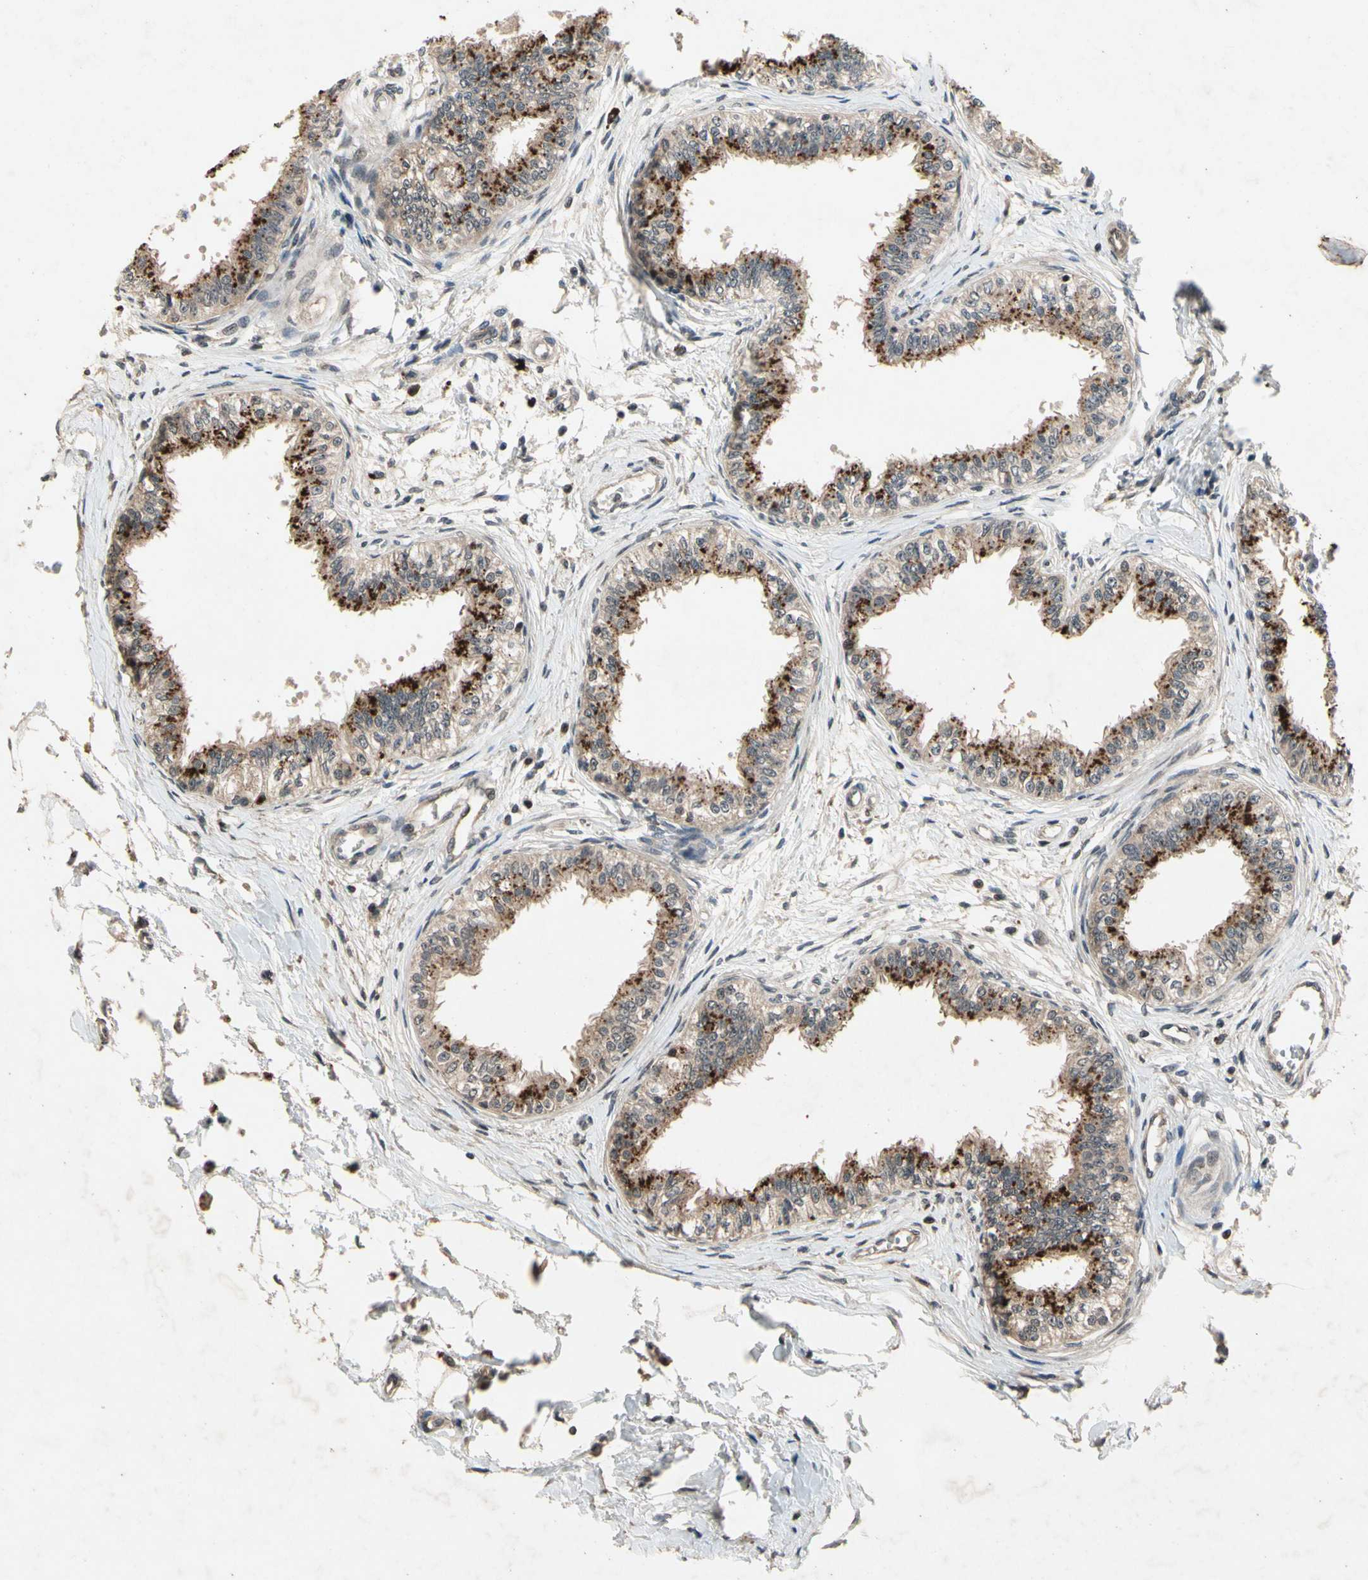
{"staining": {"intensity": "strong", "quantity": ">75%", "location": "cytoplasmic/membranous"}, "tissue": "epididymis", "cell_type": "Glandular cells", "image_type": "normal", "snomed": [{"axis": "morphology", "description": "Normal tissue, NOS"}, {"axis": "morphology", "description": "Adenocarcinoma, metastatic, NOS"}, {"axis": "topography", "description": "Testis"}, {"axis": "topography", "description": "Epididymis"}], "caption": "A brown stain shows strong cytoplasmic/membranous expression of a protein in glandular cells of normal epididymis. (DAB (3,3'-diaminobenzidine) IHC, brown staining for protein, blue staining for nuclei).", "gene": "DPY19L3", "patient": {"sex": "male", "age": 26}}